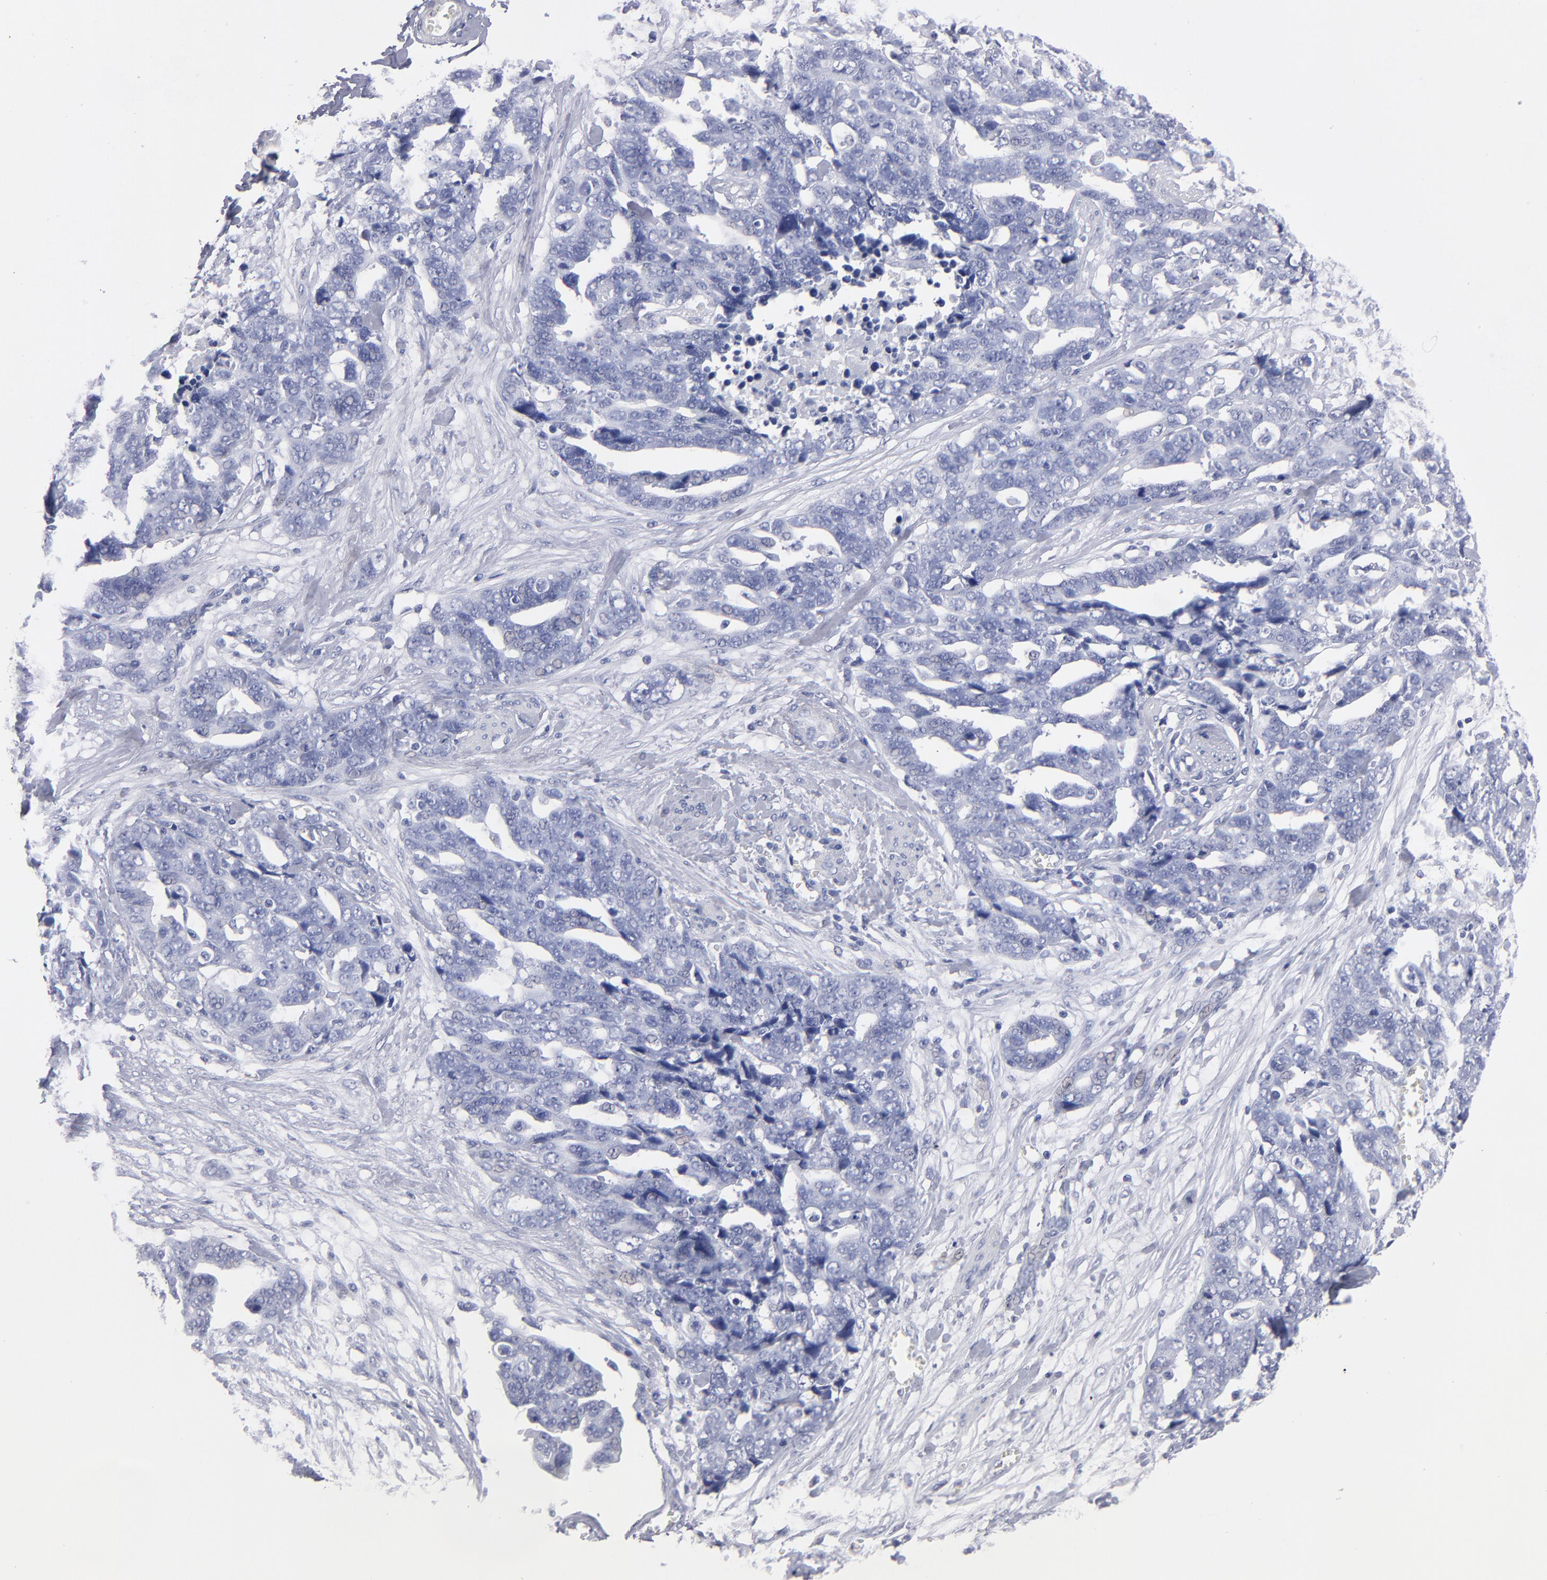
{"staining": {"intensity": "negative", "quantity": "none", "location": "none"}, "tissue": "ovarian cancer", "cell_type": "Tumor cells", "image_type": "cancer", "snomed": [{"axis": "morphology", "description": "Normal tissue, NOS"}, {"axis": "morphology", "description": "Cystadenocarcinoma, serous, NOS"}, {"axis": "topography", "description": "Fallopian tube"}, {"axis": "topography", "description": "Ovary"}], "caption": "Tumor cells show no significant protein staining in ovarian serous cystadenocarcinoma.", "gene": "FABP4", "patient": {"sex": "female", "age": 56}}